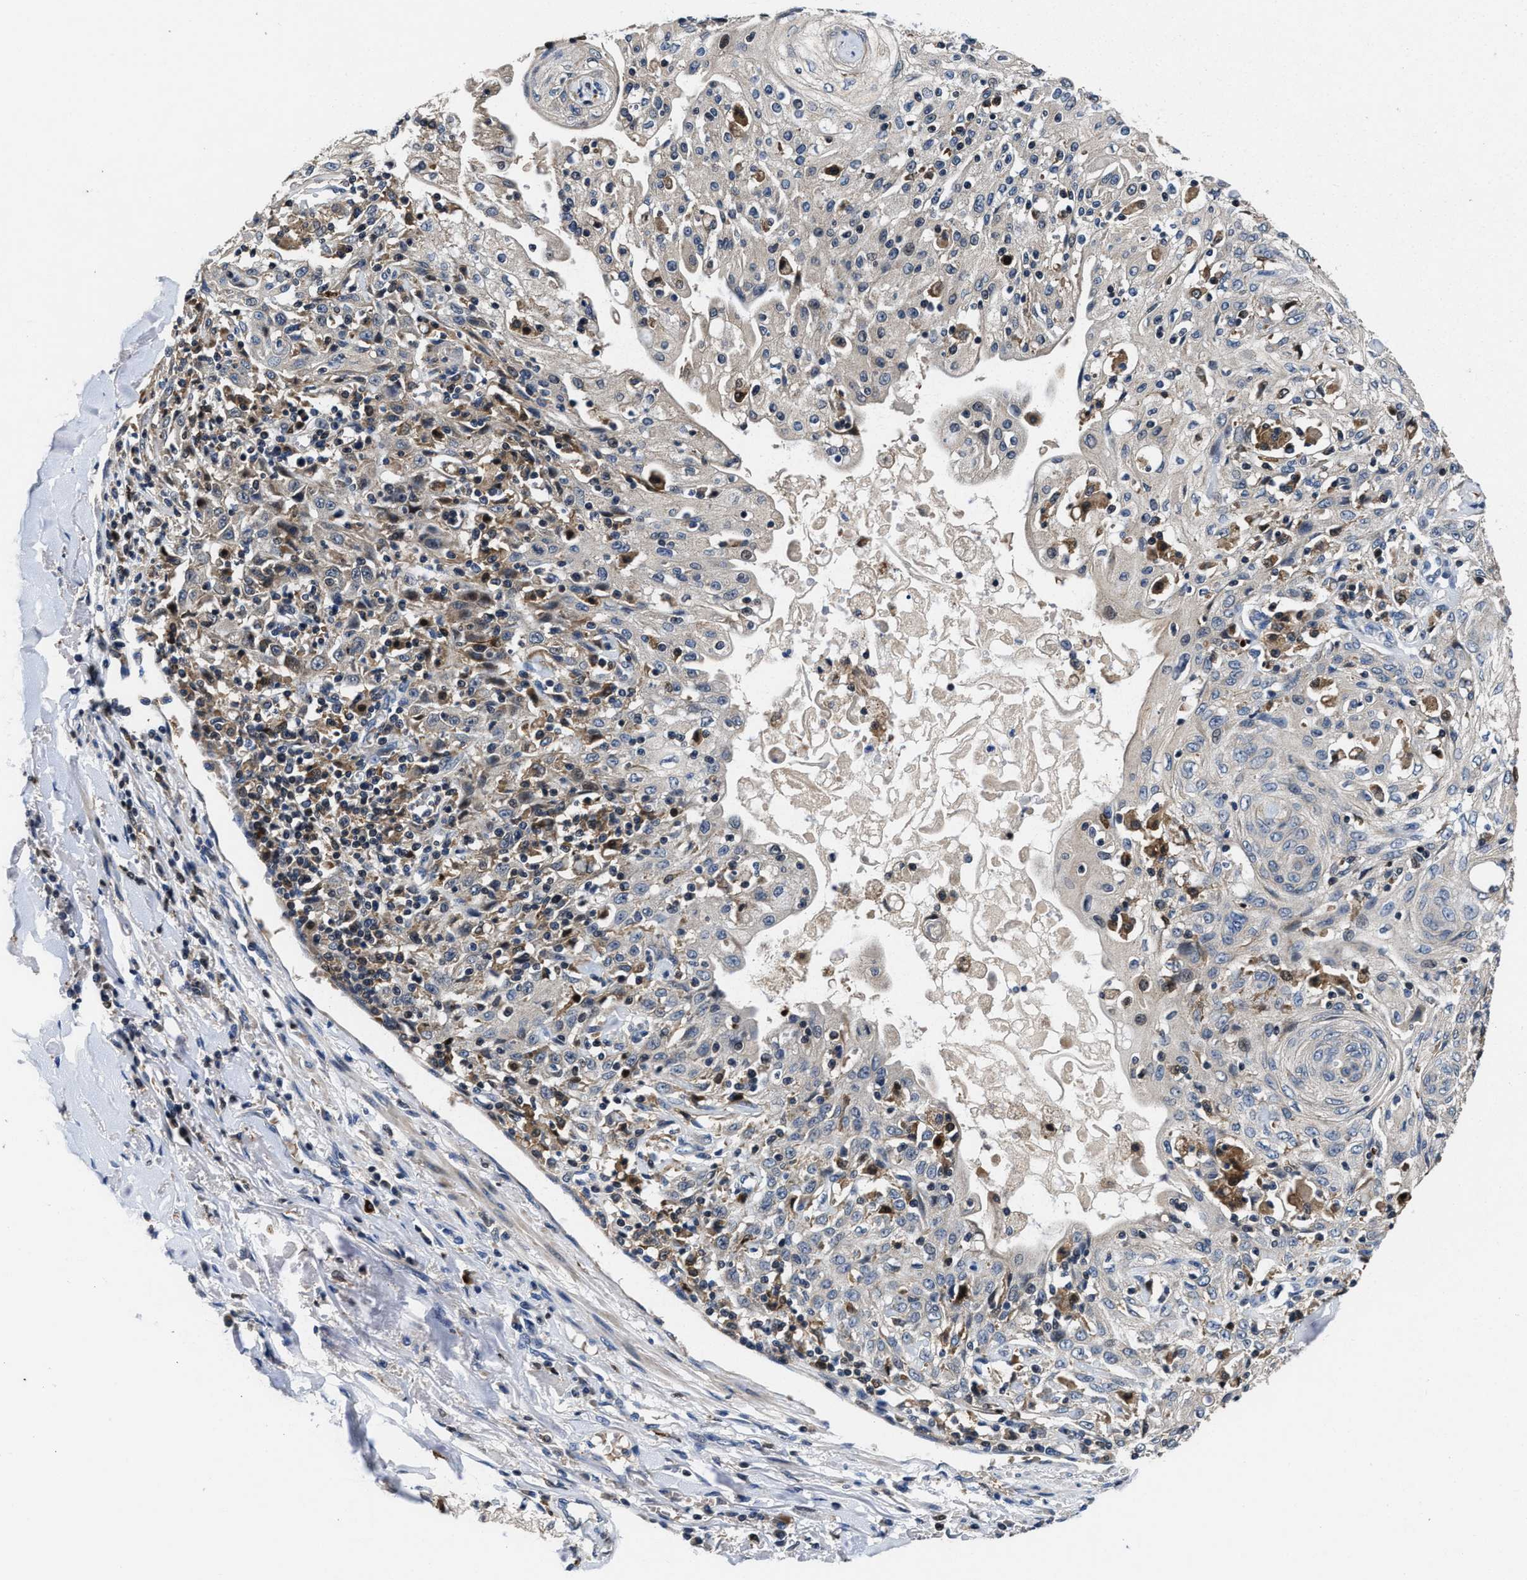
{"staining": {"intensity": "negative", "quantity": "none", "location": "none"}, "tissue": "skin cancer", "cell_type": "Tumor cells", "image_type": "cancer", "snomed": [{"axis": "morphology", "description": "Squamous cell carcinoma, NOS"}, {"axis": "morphology", "description": "Squamous cell carcinoma, metastatic, NOS"}, {"axis": "topography", "description": "Skin"}, {"axis": "topography", "description": "Lymph node"}], "caption": "Protein analysis of skin squamous cell carcinoma displays no significant staining in tumor cells.", "gene": "RGS10", "patient": {"sex": "male", "age": 75}}